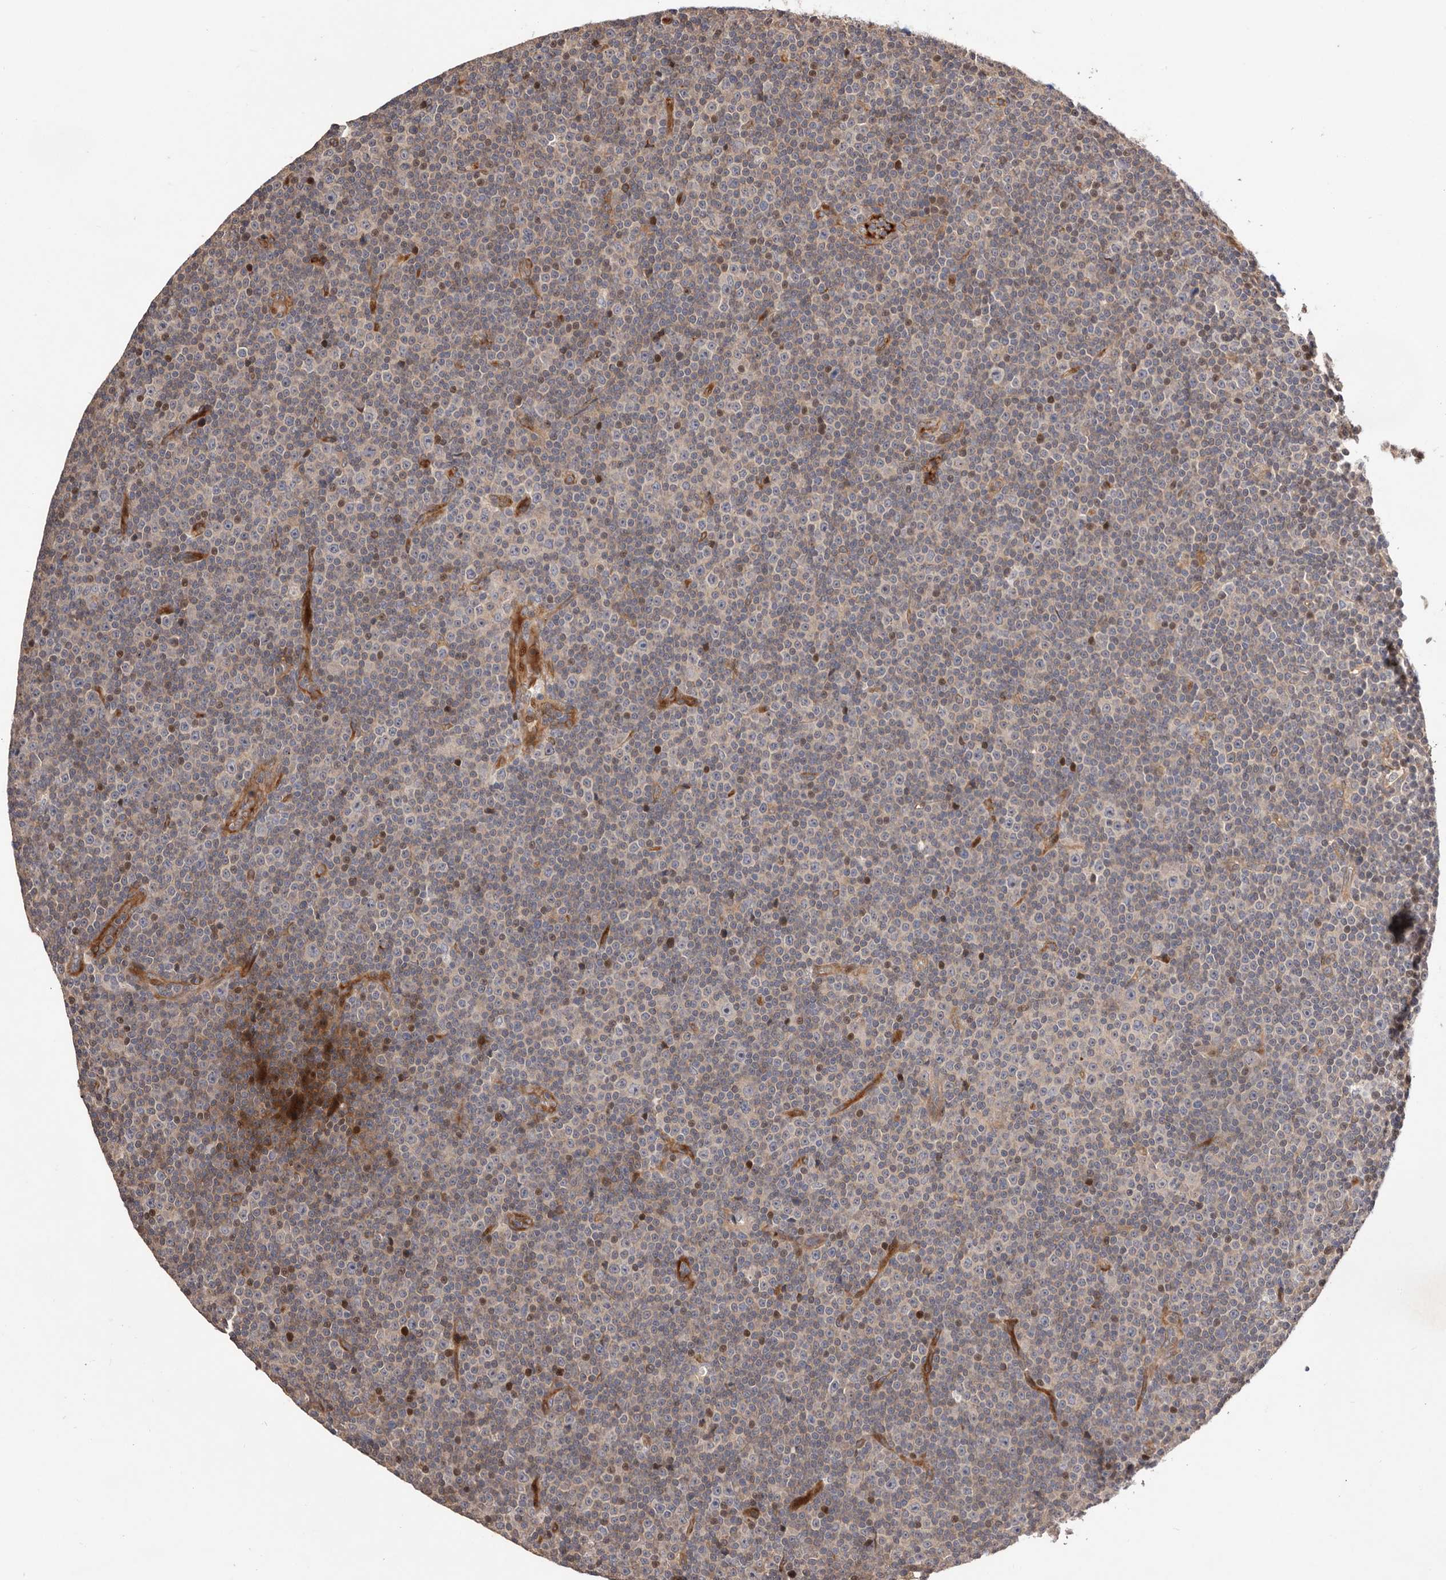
{"staining": {"intensity": "weak", "quantity": "<25%", "location": "cytoplasmic/membranous"}, "tissue": "lymphoma", "cell_type": "Tumor cells", "image_type": "cancer", "snomed": [{"axis": "morphology", "description": "Malignant lymphoma, non-Hodgkin's type, Low grade"}, {"axis": "topography", "description": "Lymph node"}], "caption": "There is no significant positivity in tumor cells of lymphoma.", "gene": "DOP1A", "patient": {"sex": "female", "age": 67}}